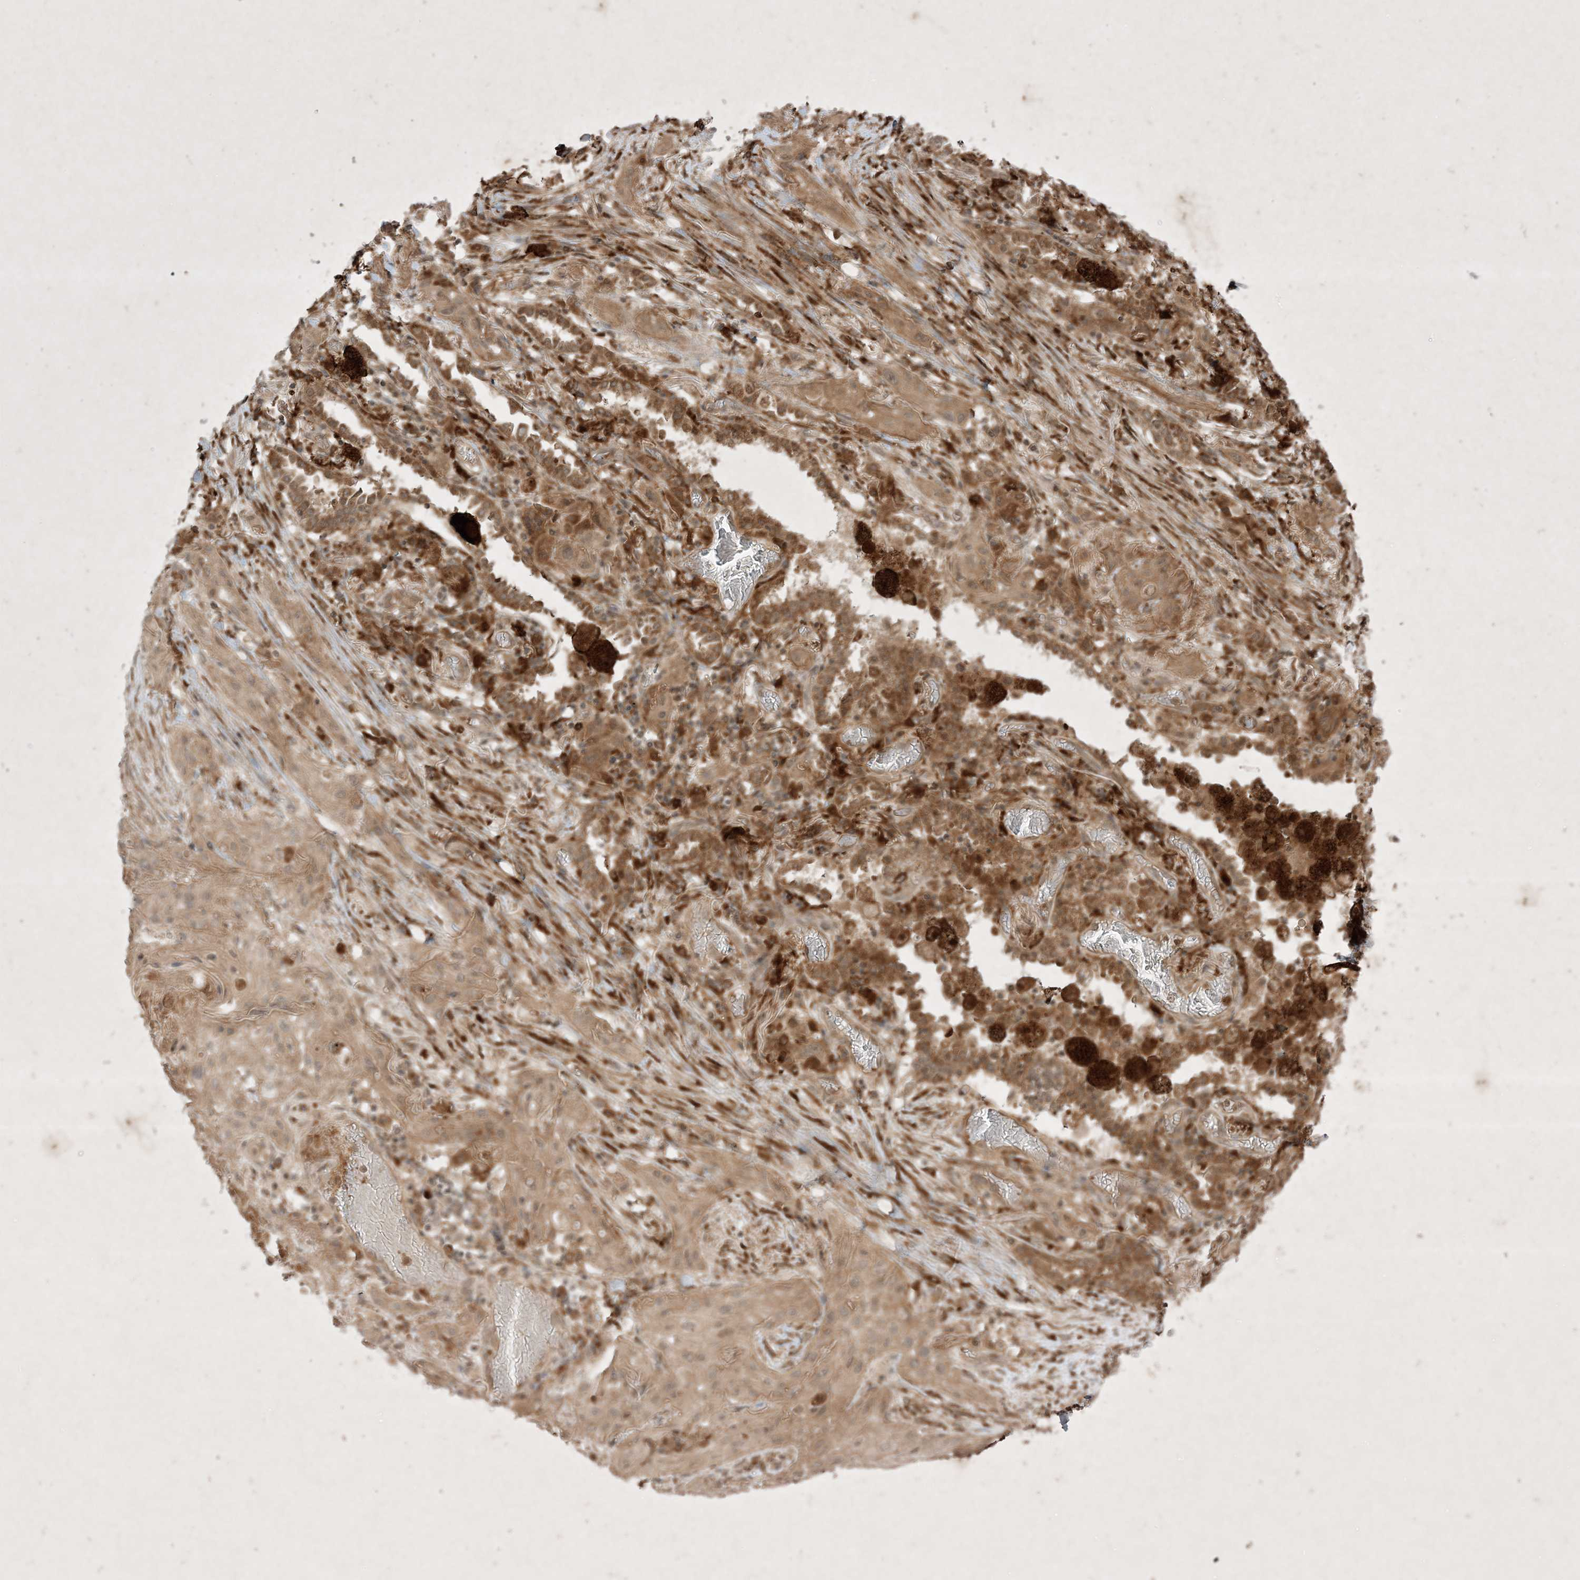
{"staining": {"intensity": "weak", "quantity": ">75%", "location": "cytoplasmic/membranous"}, "tissue": "lung cancer", "cell_type": "Tumor cells", "image_type": "cancer", "snomed": [{"axis": "morphology", "description": "Squamous cell carcinoma, NOS"}, {"axis": "topography", "description": "Lung"}], "caption": "An image of human lung squamous cell carcinoma stained for a protein exhibits weak cytoplasmic/membranous brown staining in tumor cells. Immunohistochemistry stains the protein of interest in brown and the nuclei are stained blue.", "gene": "PTK6", "patient": {"sex": "female", "age": 47}}